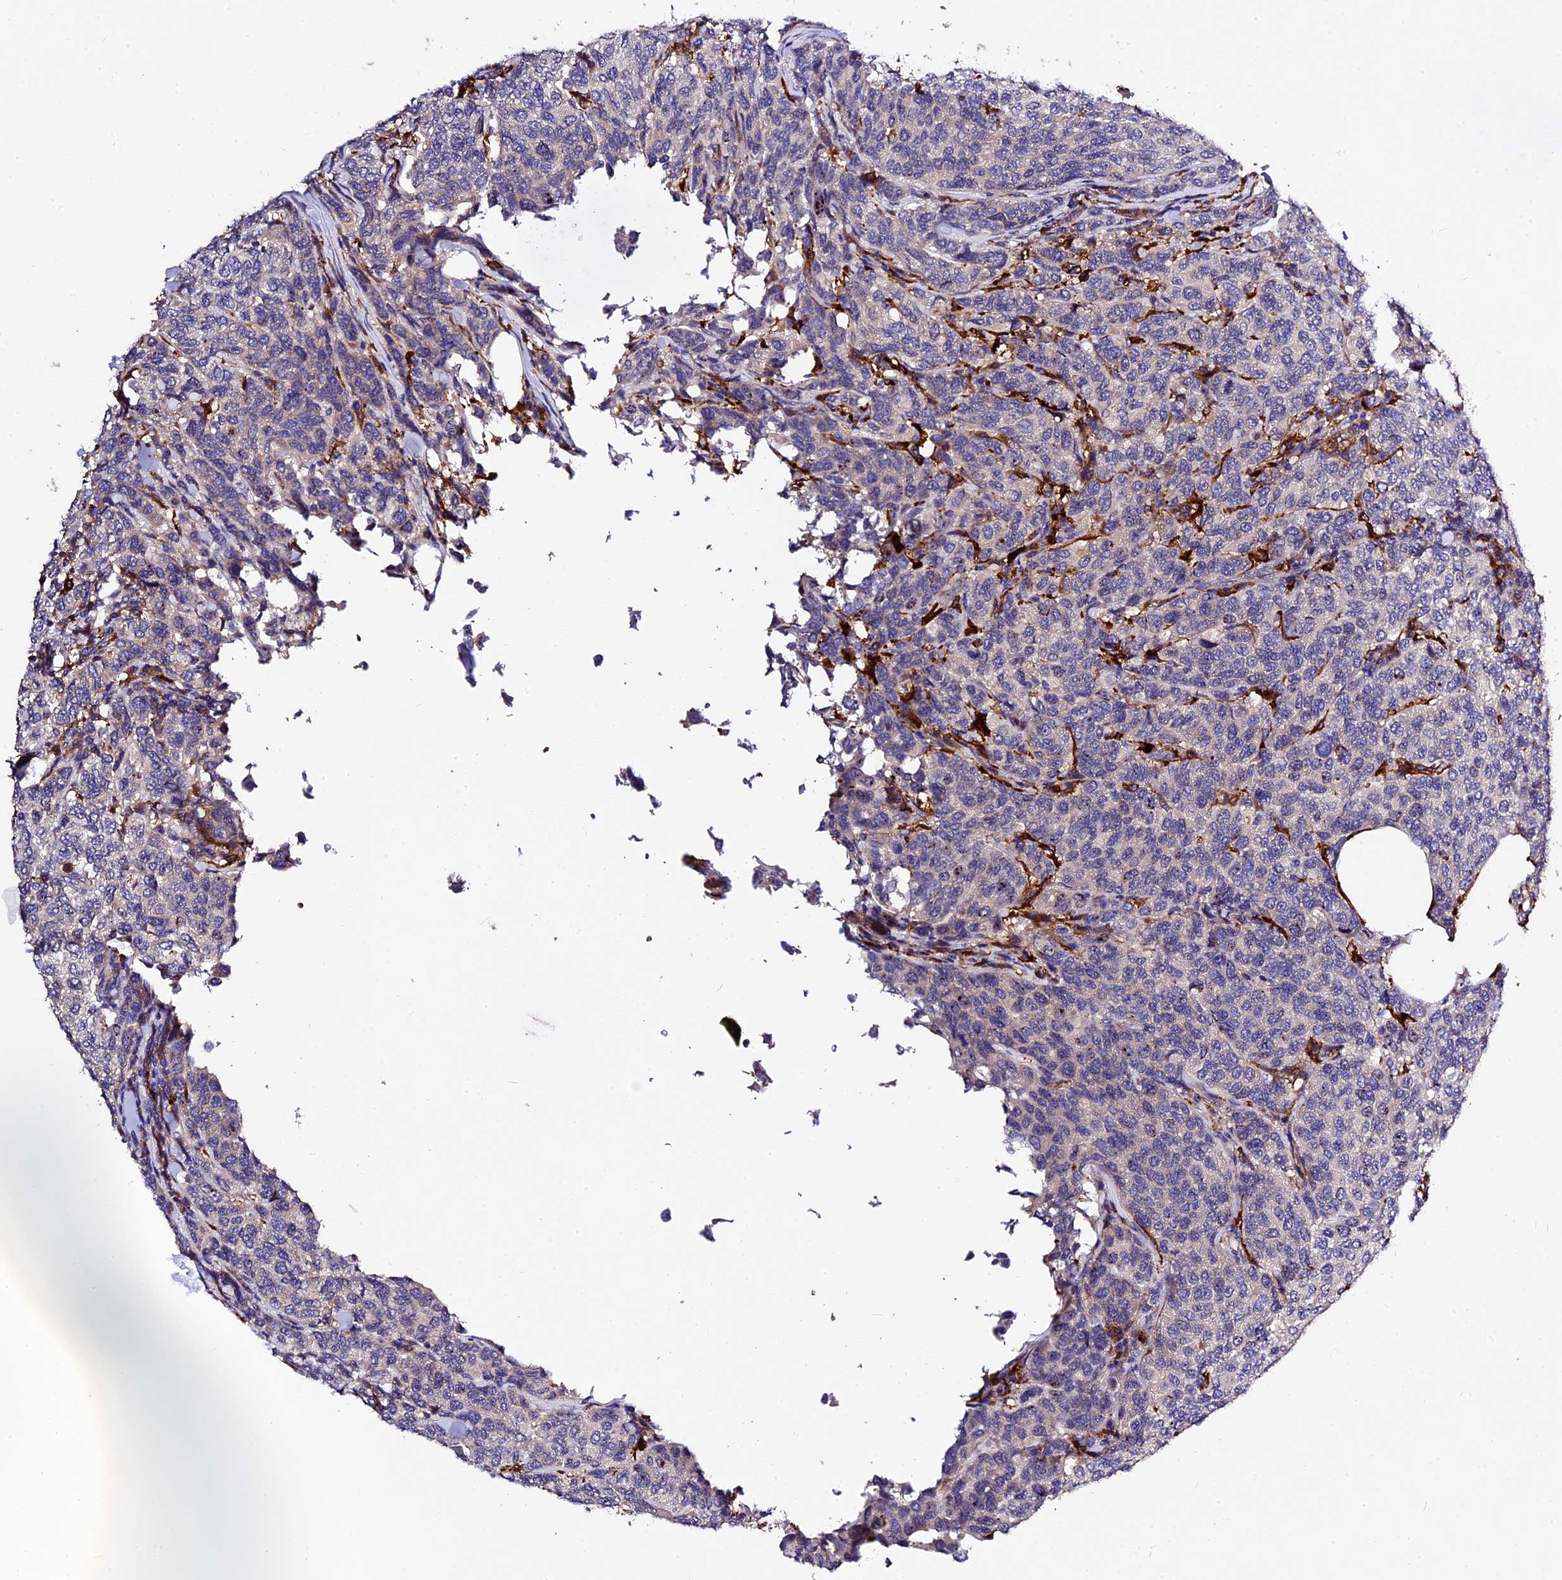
{"staining": {"intensity": "negative", "quantity": "none", "location": "none"}, "tissue": "breast cancer", "cell_type": "Tumor cells", "image_type": "cancer", "snomed": [{"axis": "morphology", "description": "Duct carcinoma"}, {"axis": "topography", "description": "Breast"}], "caption": "Immunohistochemistry of breast intraductal carcinoma reveals no staining in tumor cells.", "gene": "CILP2", "patient": {"sex": "female", "age": 55}}